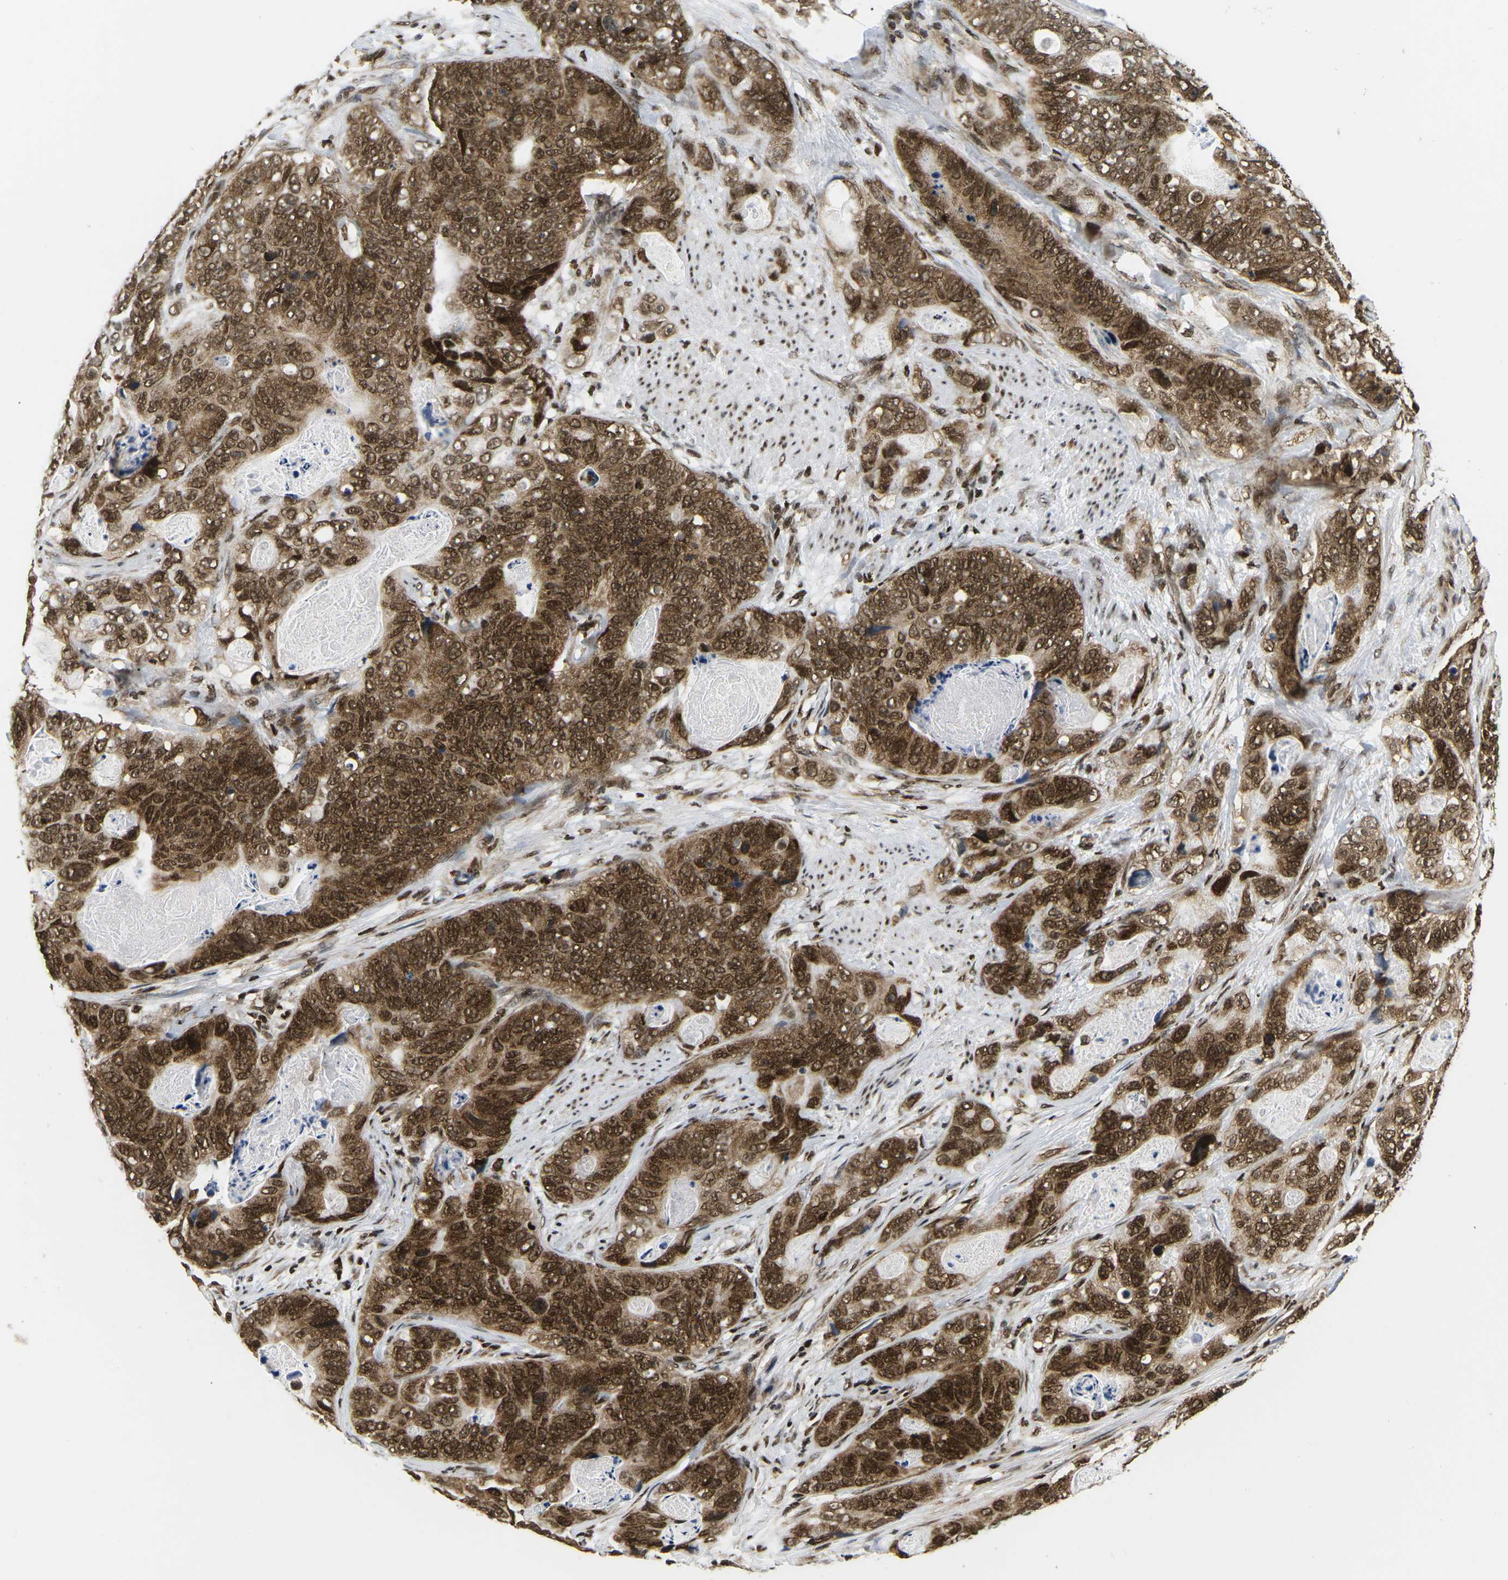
{"staining": {"intensity": "strong", "quantity": ">75%", "location": "cytoplasmic/membranous,nuclear"}, "tissue": "stomach cancer", "cell_type": "Tumor cells", "image_type": "cancer", "snomed": [{"axis": "morphology", "description": "Adenocarcinoma, NOS"}, {"axis": "topography", "description": "Stomach"}], "caption": "Immunohistochemistry image of stomach adenocarcinoma stained for a protein (brown), which shows high levels of strong cytoplasmic/membranous and nuclear staining in about >75% of tumor cells.", "gene": "CELF1", "patient": {"sex": "female", "age": 89}}